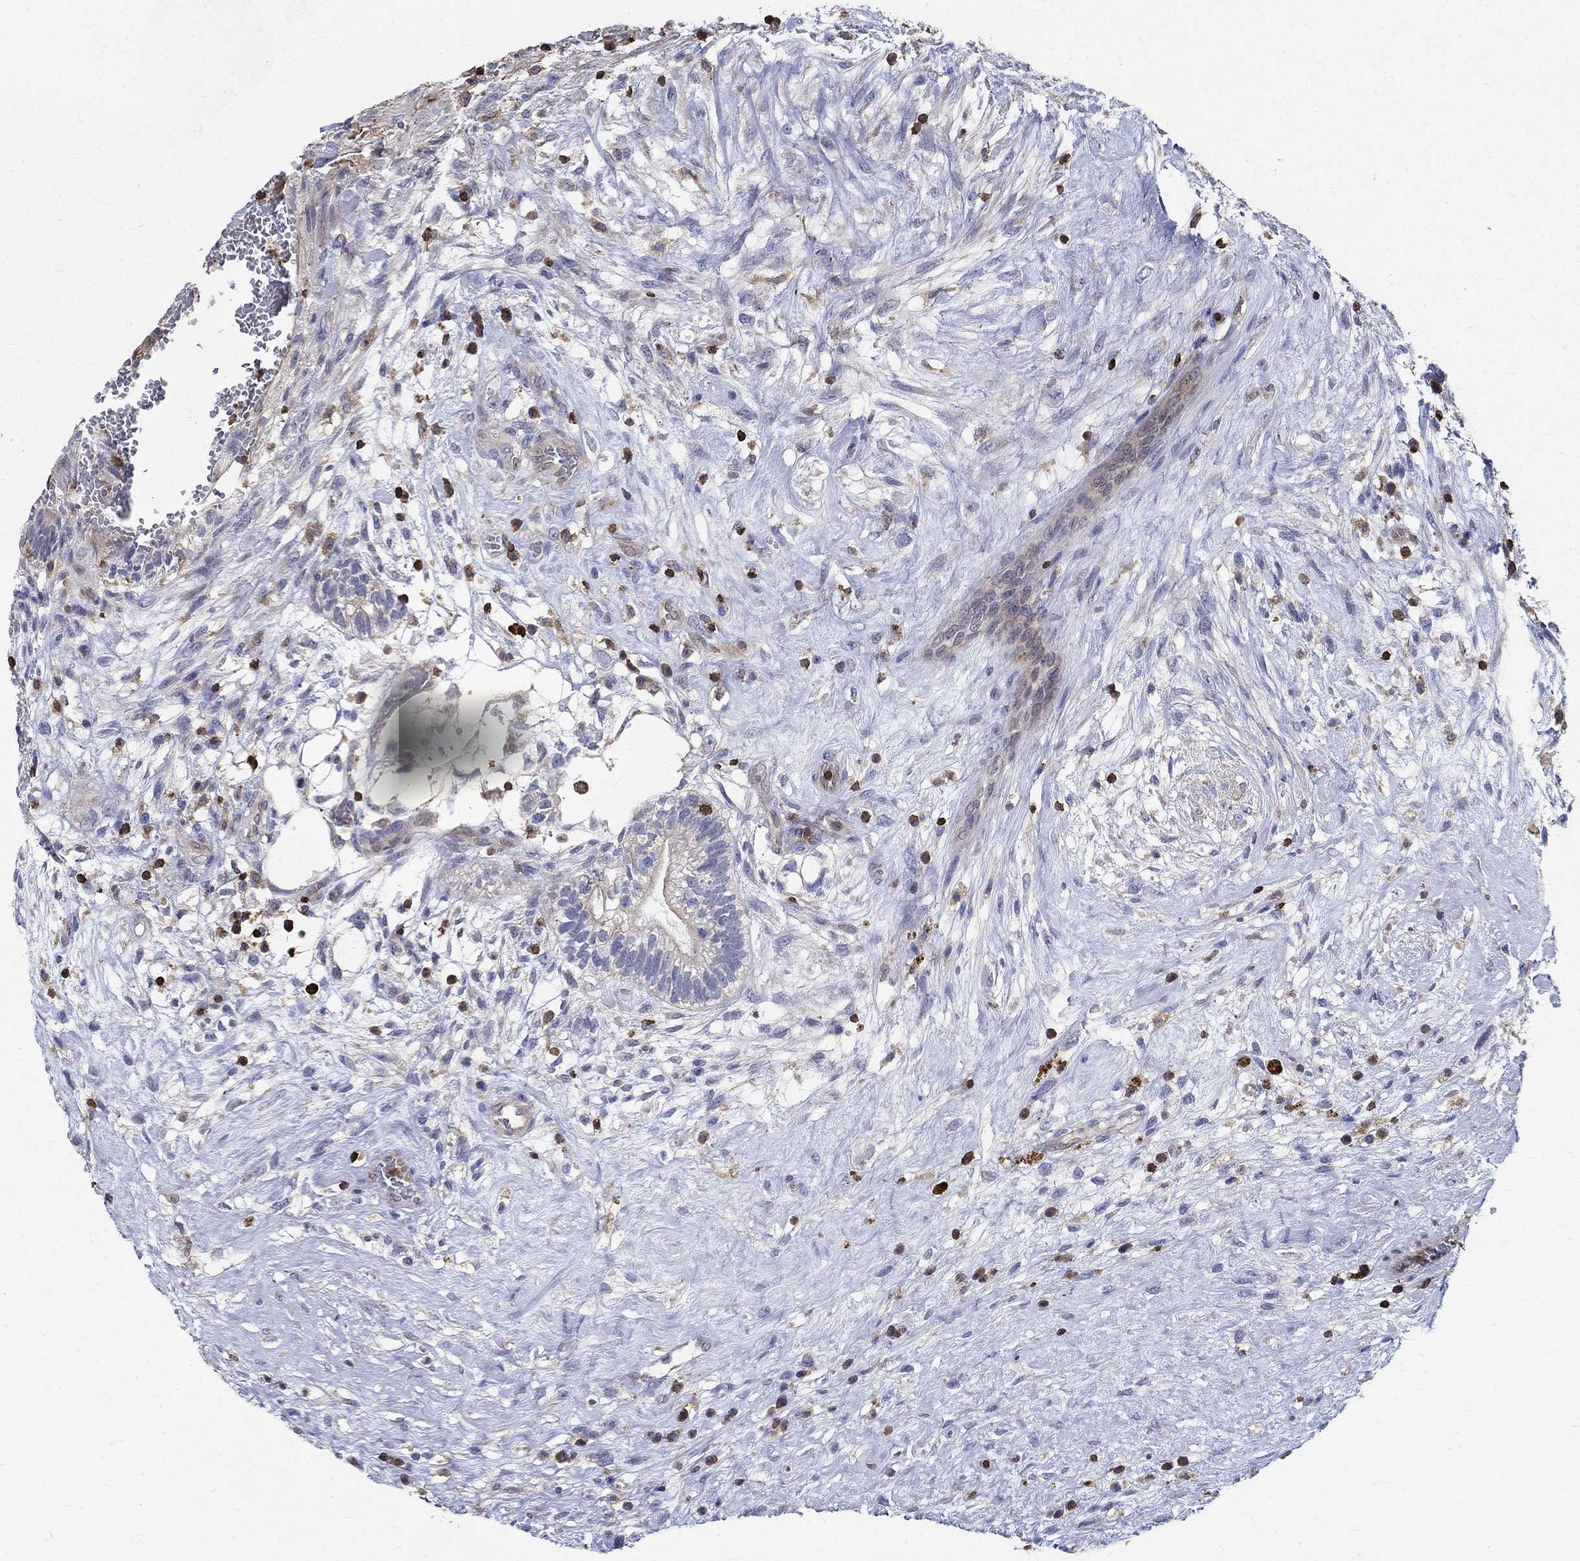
{"staining": {"intensity": "negative", "quantity": "none", "location": "none"}, "tissue": "testis cancer", "cell_type": "Tumor cells", "image_type": "cancer", "snomed": [{"axis": "morphology", "description": "Normal tissue, NOS"}, {"axis": "morphology", "description": "Carcinoma, Embryonal, NOS"}, {"axis": "topography", "description": "Testis"}, {"axis": "topography", "description": "Epididymis"}], "caption": "A photomicrograph of human testis cancer (embryonal carcinoma) is negative for staining in tumor cells.", "gene": "AGAP2", "patient": {"sex": "male", "age": 32}}